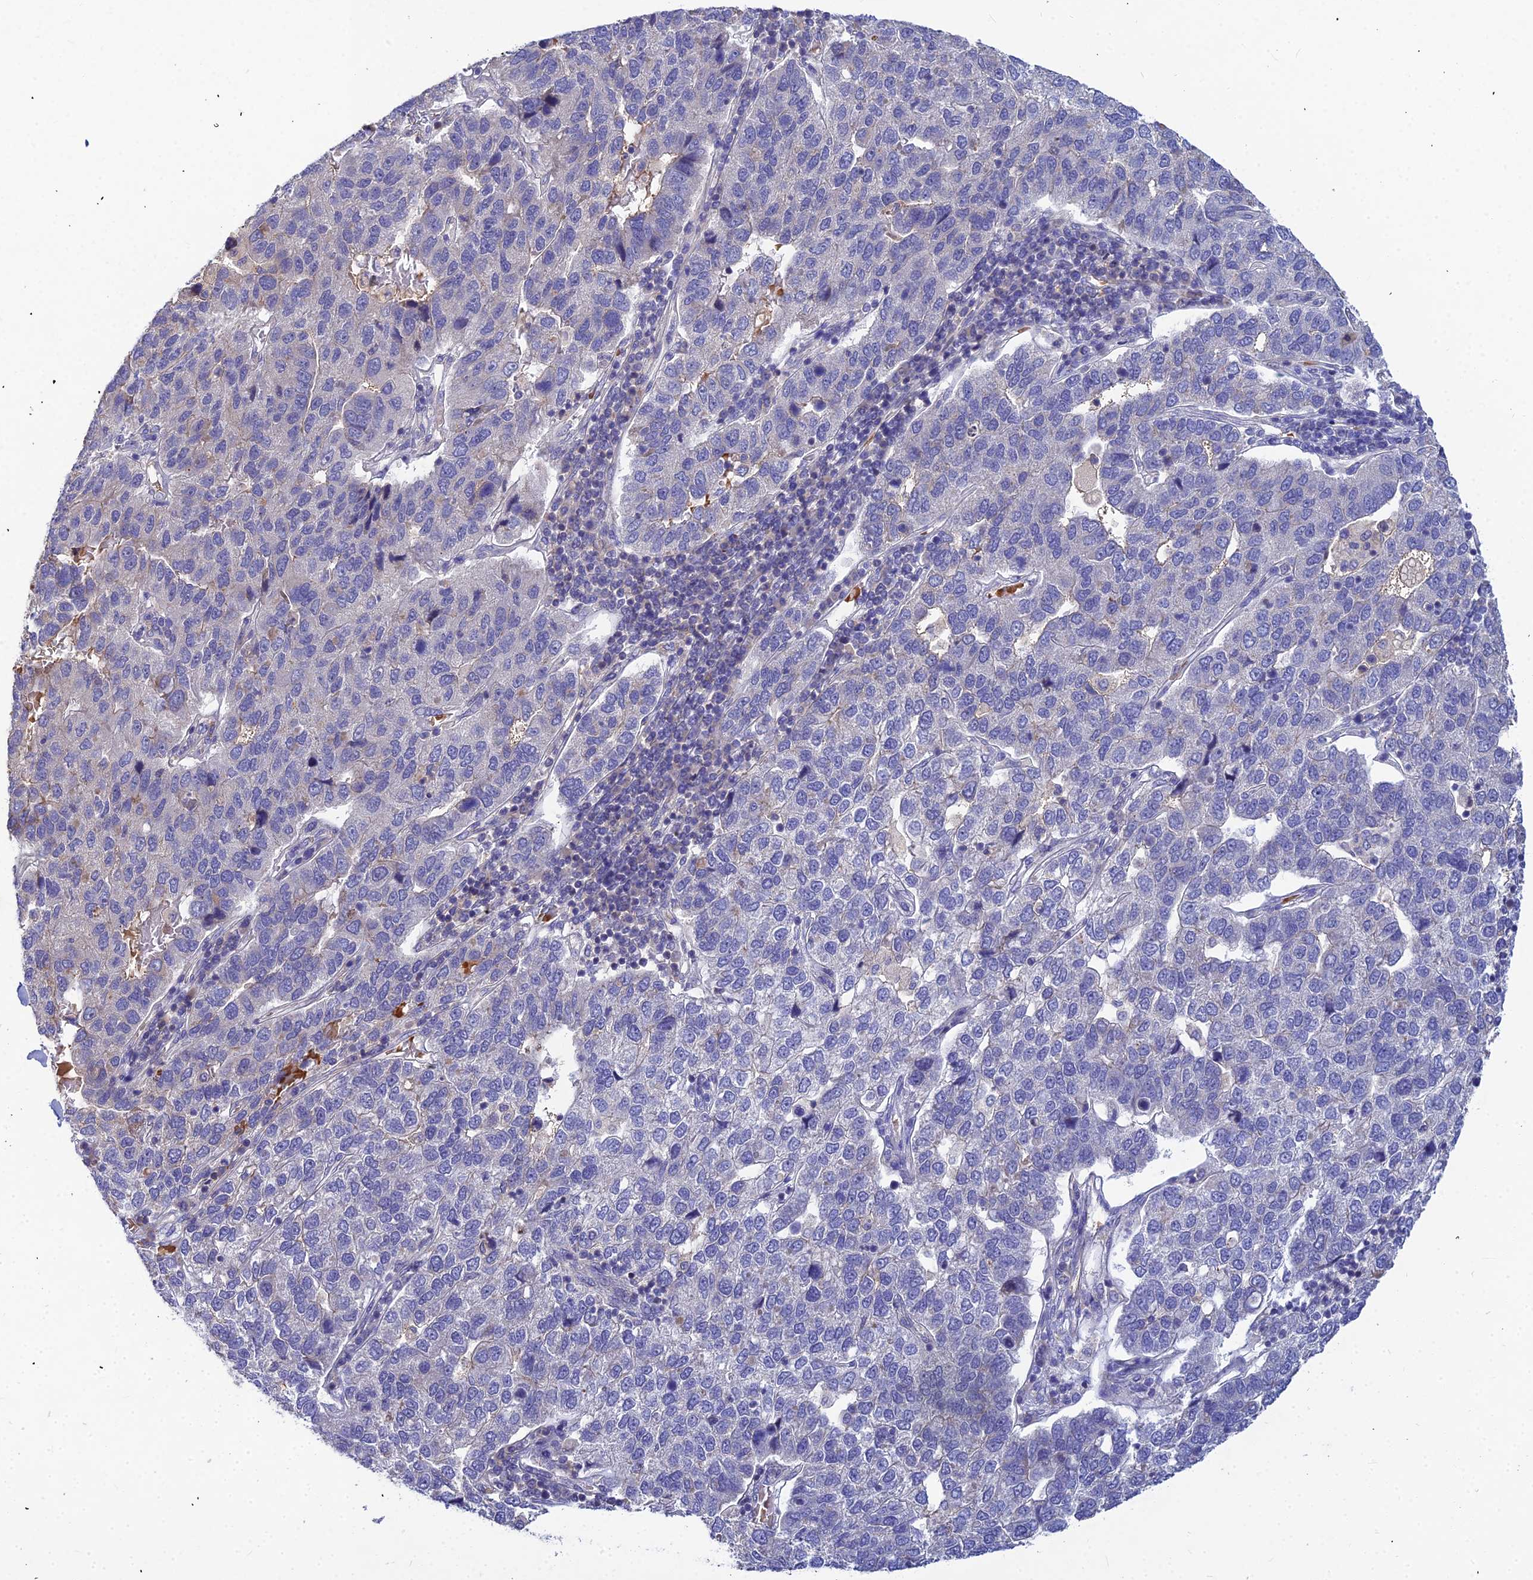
{"staining": {"intensity": "negative", "quantity": "none", "location": "none"}, "tissue": "pancreatic cancer", "cell_type": "Tumor cells", "image_type": "cancer", "snomed": [{"axis": "morphology", "description": "Adenocarcinoma, NOS"}, {"axis": "topography", "description": "Pancreas"}], "caption": "This is an immunohistochemistry (IHC) histopathology image of adenocarcinoma (pancreatic). There is no staining in tumor cells.", "gene": "DMRTA1", "patient": {"sex": "female", "age": 61}}